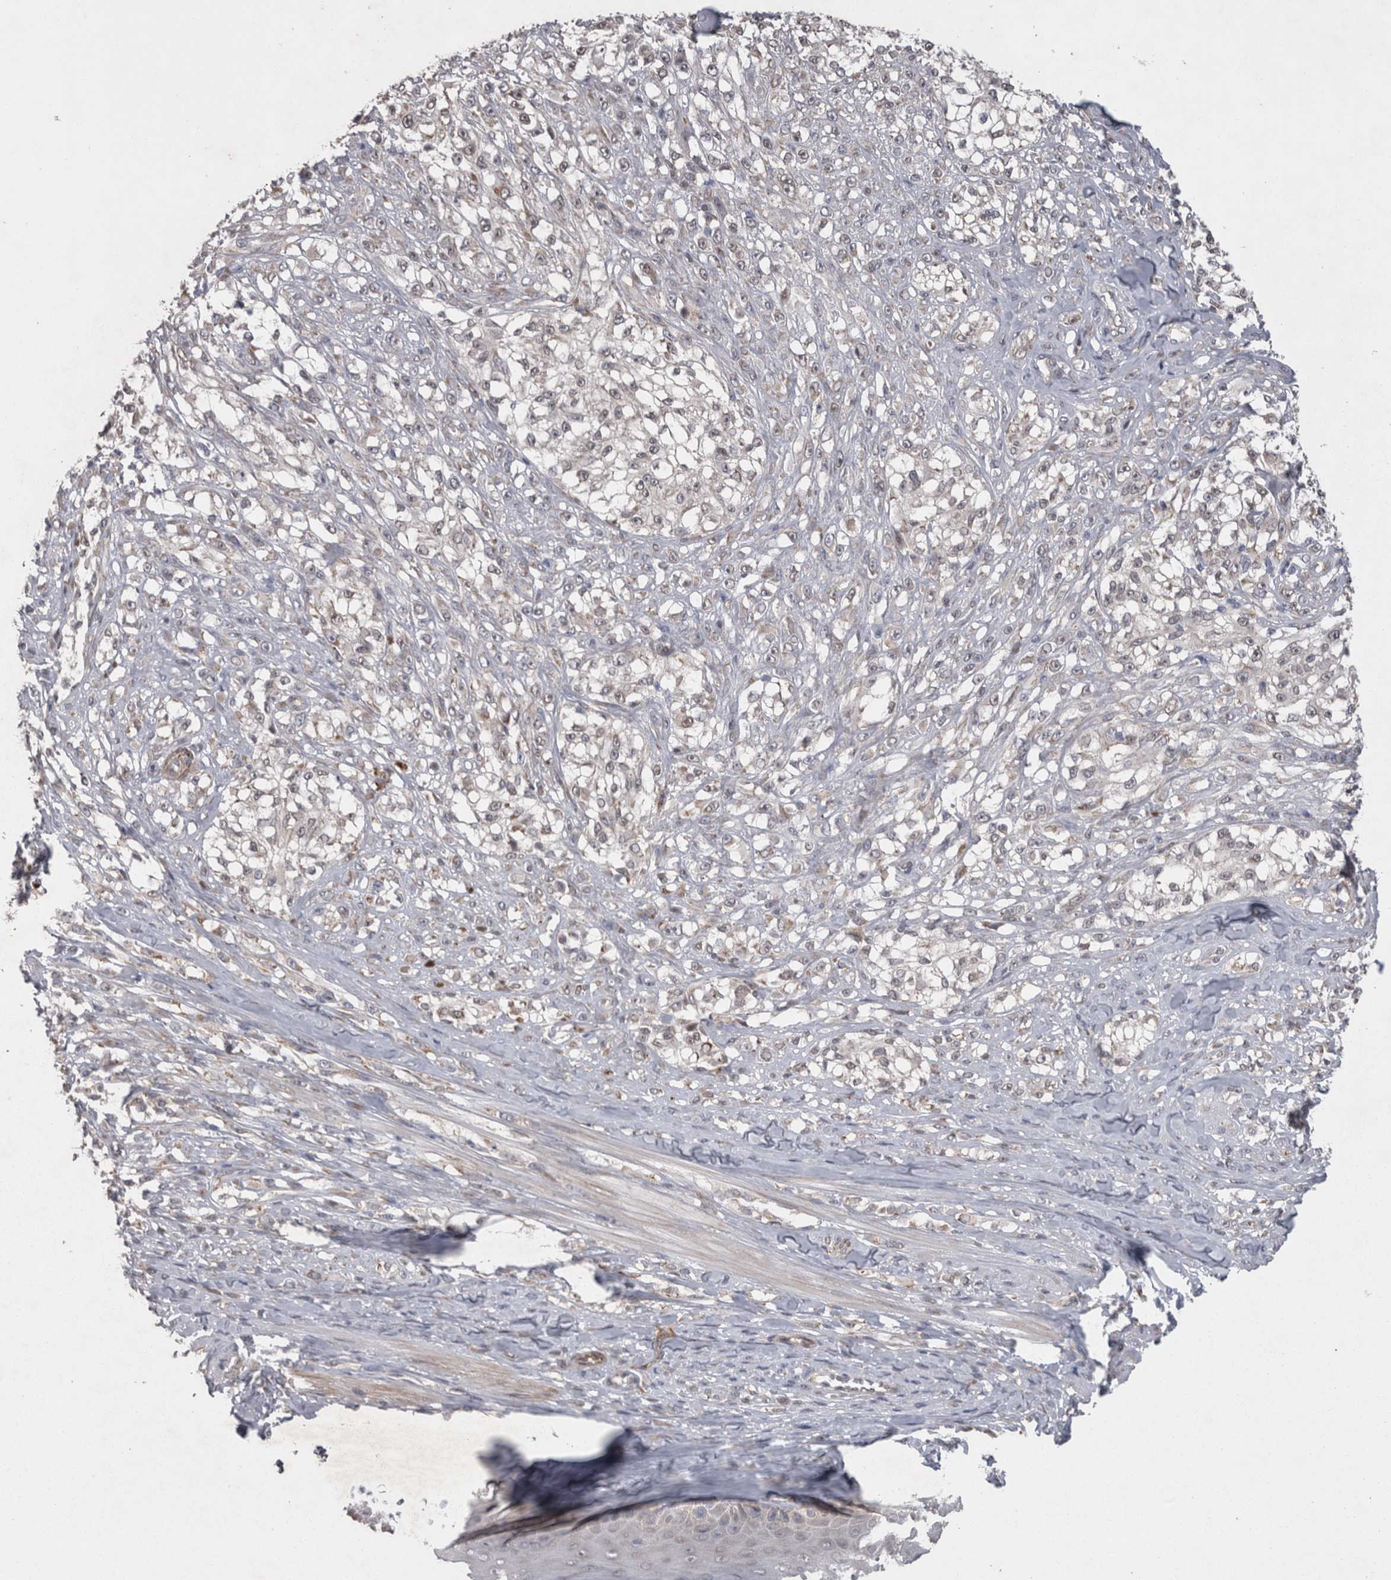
{"staining": {"intensity": "negative", "quantity": "none", "location": "none"}, "tissue": "melanoma", "cell_type": "Tumor cells", "image_type": "cancer", "snomed": [{"axis": "morphology", "description": "Malignant melanoma, NOS"}, {"axis": "topography", "description": "Skin of head"}], "caption": "DAB (3,3'-diaminobenzidine) immunohistochemical staining of human melanoma reveals no significant staining in tumor cells.", "gene": "DDX6", "patient": {"sex": "male", "age": 83}}